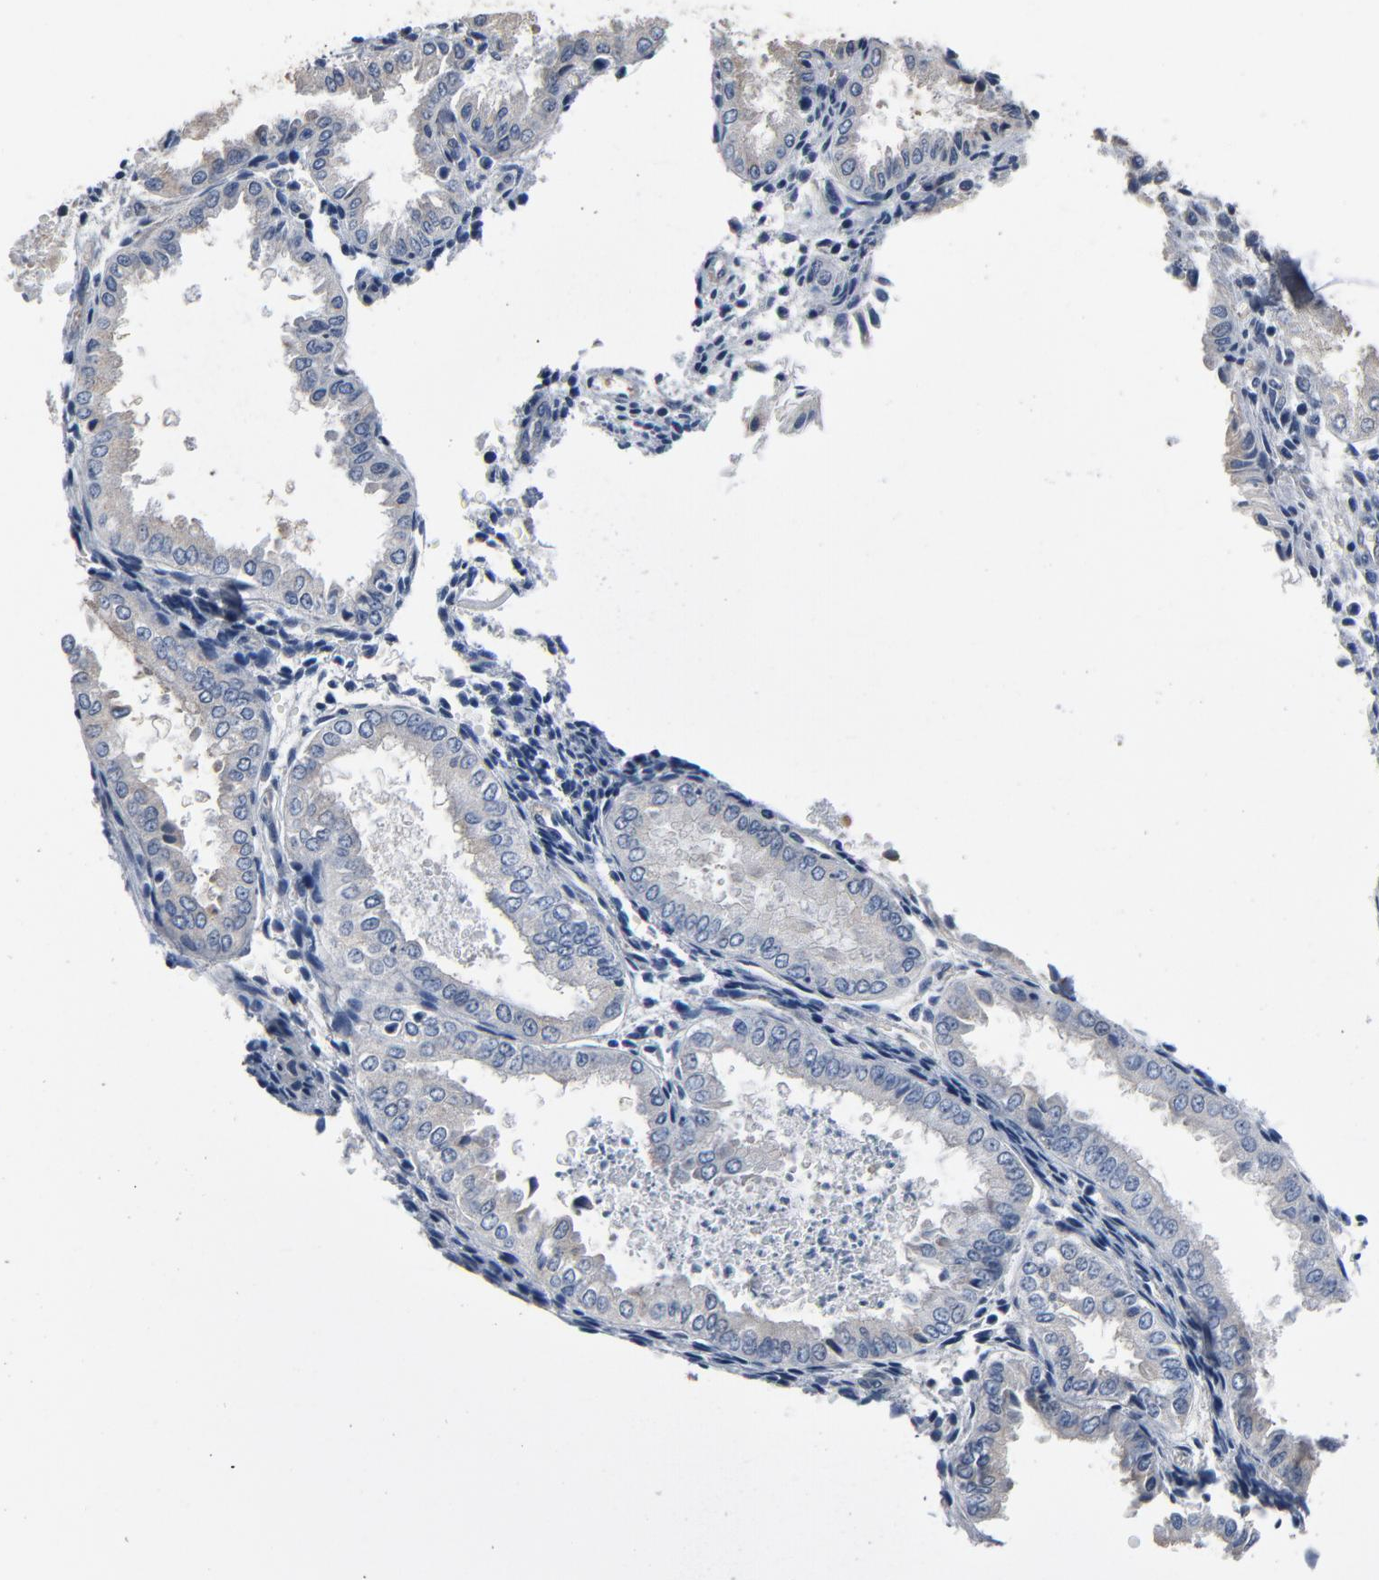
{"staining": {"intensity": "negative", "quantity": "none", "location": "none"}, "tissue": "endometrium", "cell_type": "Cells in endometrial stroma", "image_type": "normal", "snomed": [{"axis": "morphology", "description": "Normal tissue, NOS"}, {"axis": "topography", "description": "Endometrium"}], "caption": "Histopathology image shows no protein staining in cells in endometrial stroma of normal endometrium.", "gene": "SOX6", "patient": {"sex": "female", "age": 33}}